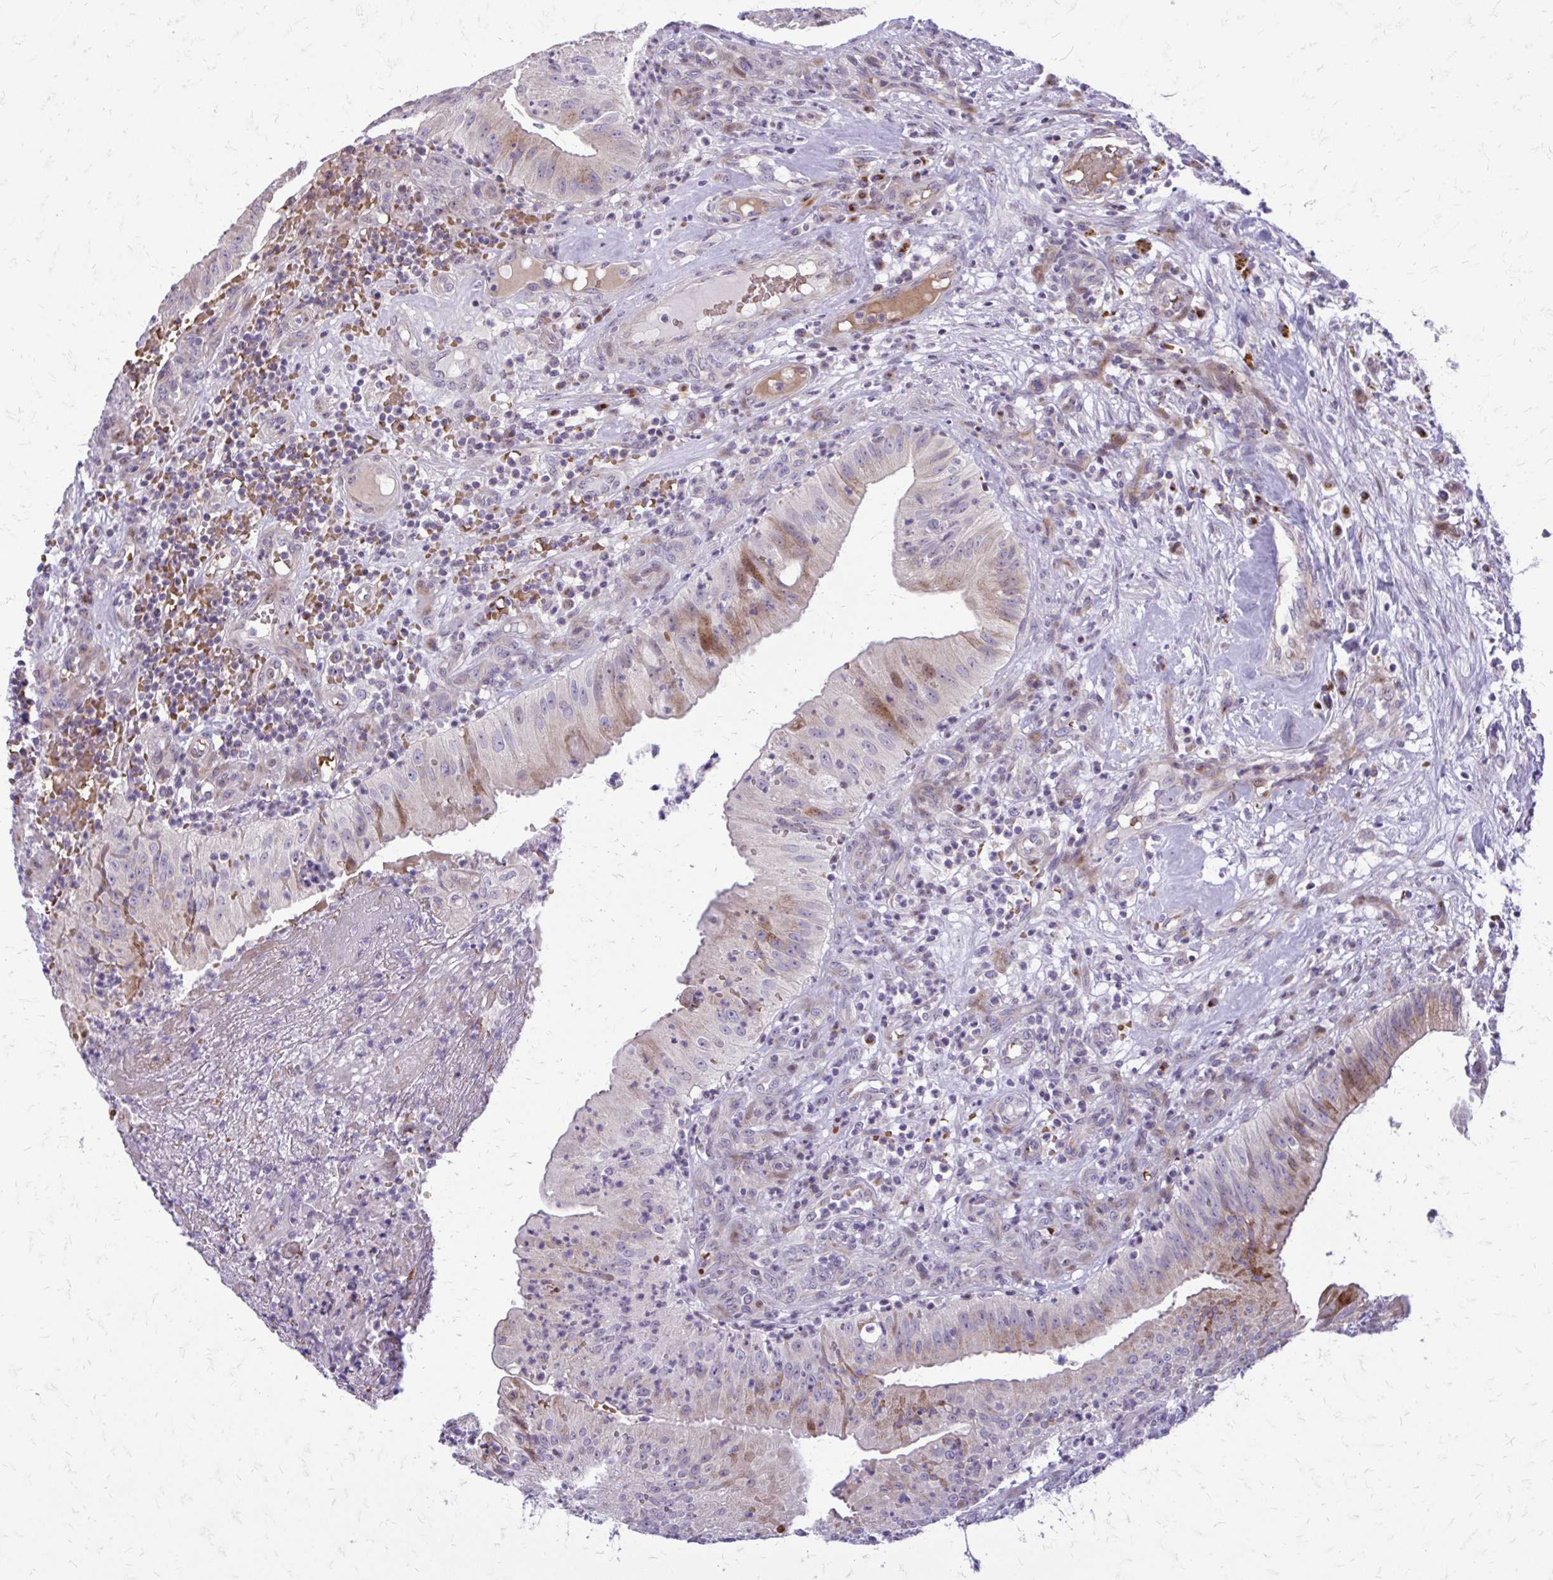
{"staining": {"intensity": "moderate", "quantity": "<25%", "location": "cytoplasmic/membranous"}, "tissue": "head and neck cancer", "cell_type": "Tumor cells", "image_type": "cancer", "snomed": [{"axis": "morphology", "description": "Adenocarcinoma, NOS"}, {"axis": "topography", "description": "Head-Neck"}], "caption": "Immunohistochemical staining of human head and neck cancer demonstrates low levels of moderate cytoplasmic/membranous staining in approximately <25% of tumor cells. The staining was performed using DAB (3,3'-diaminobenzidine) to visualize the protein expression in brown, while the nuclei were stained in blue with hematoxylin (Magnification: 20x).", "gene": "FUNDC2", "patient": {"sex": "male", "age": 44}}